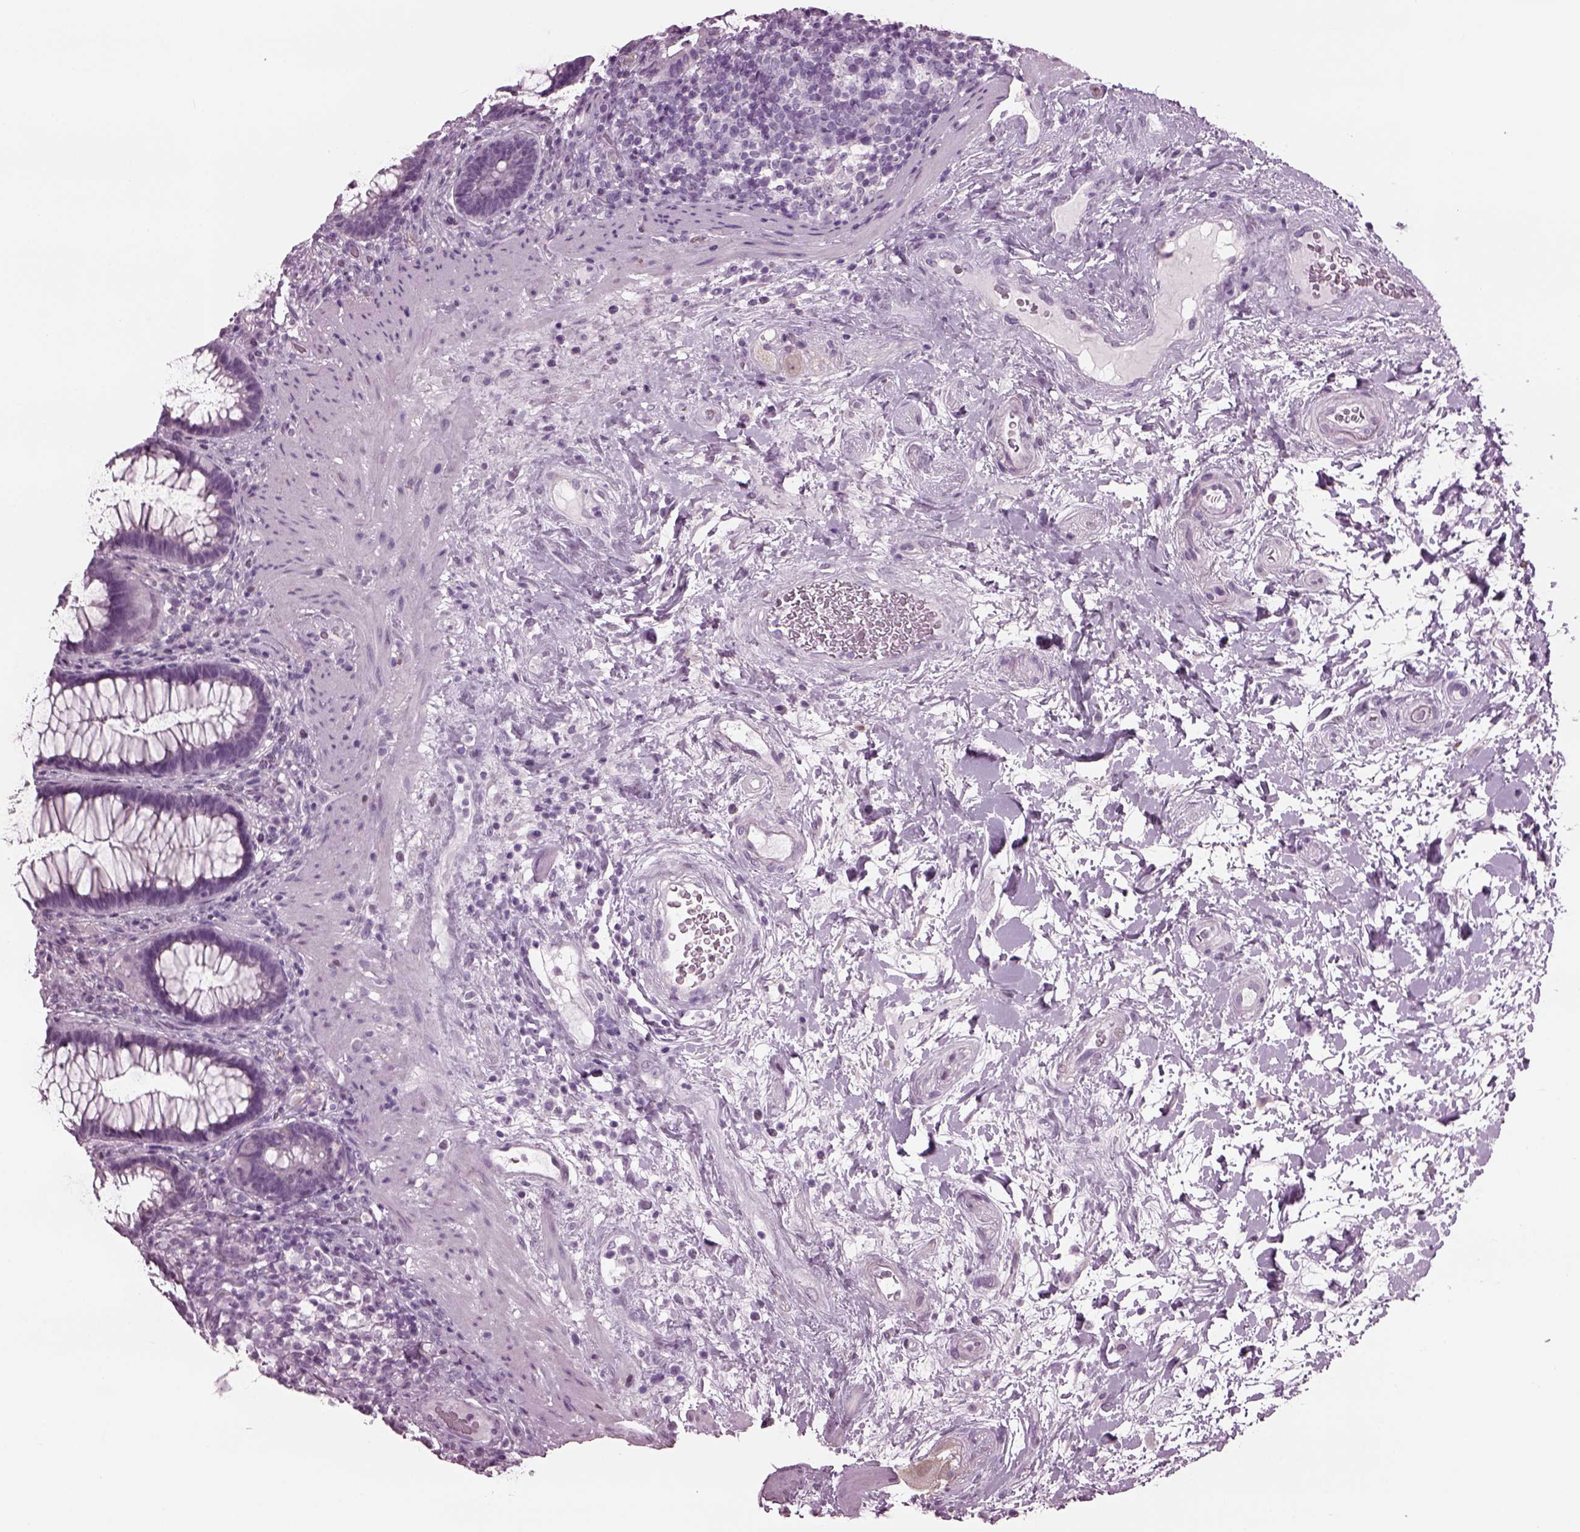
{"staining": {"intensity": "negative", "quantity": "none", "location": "none"}, "tissue": "rectum", "cell_type": "Glandular cells", "image_type": "normal", "snomed": [{"axis": "morphology", "description": "Normal tissue, NOS"}, {"axis": "topography", "description": "Rectum"}], "caption": "High magnification brightfield microscopy of benign rectum stained with DAB (3,3'-diaminobenzidine) (brown) and counterstained with hematoxylin (blue): glandular cells show no significant expression. Brightfield microscopy of immunohistochemistry stained with DAB (brown) and hematoxylin (blue), captured at high magnification.", "gene": "TPPP2", "patient": {"sex": "male", "age": 72}}